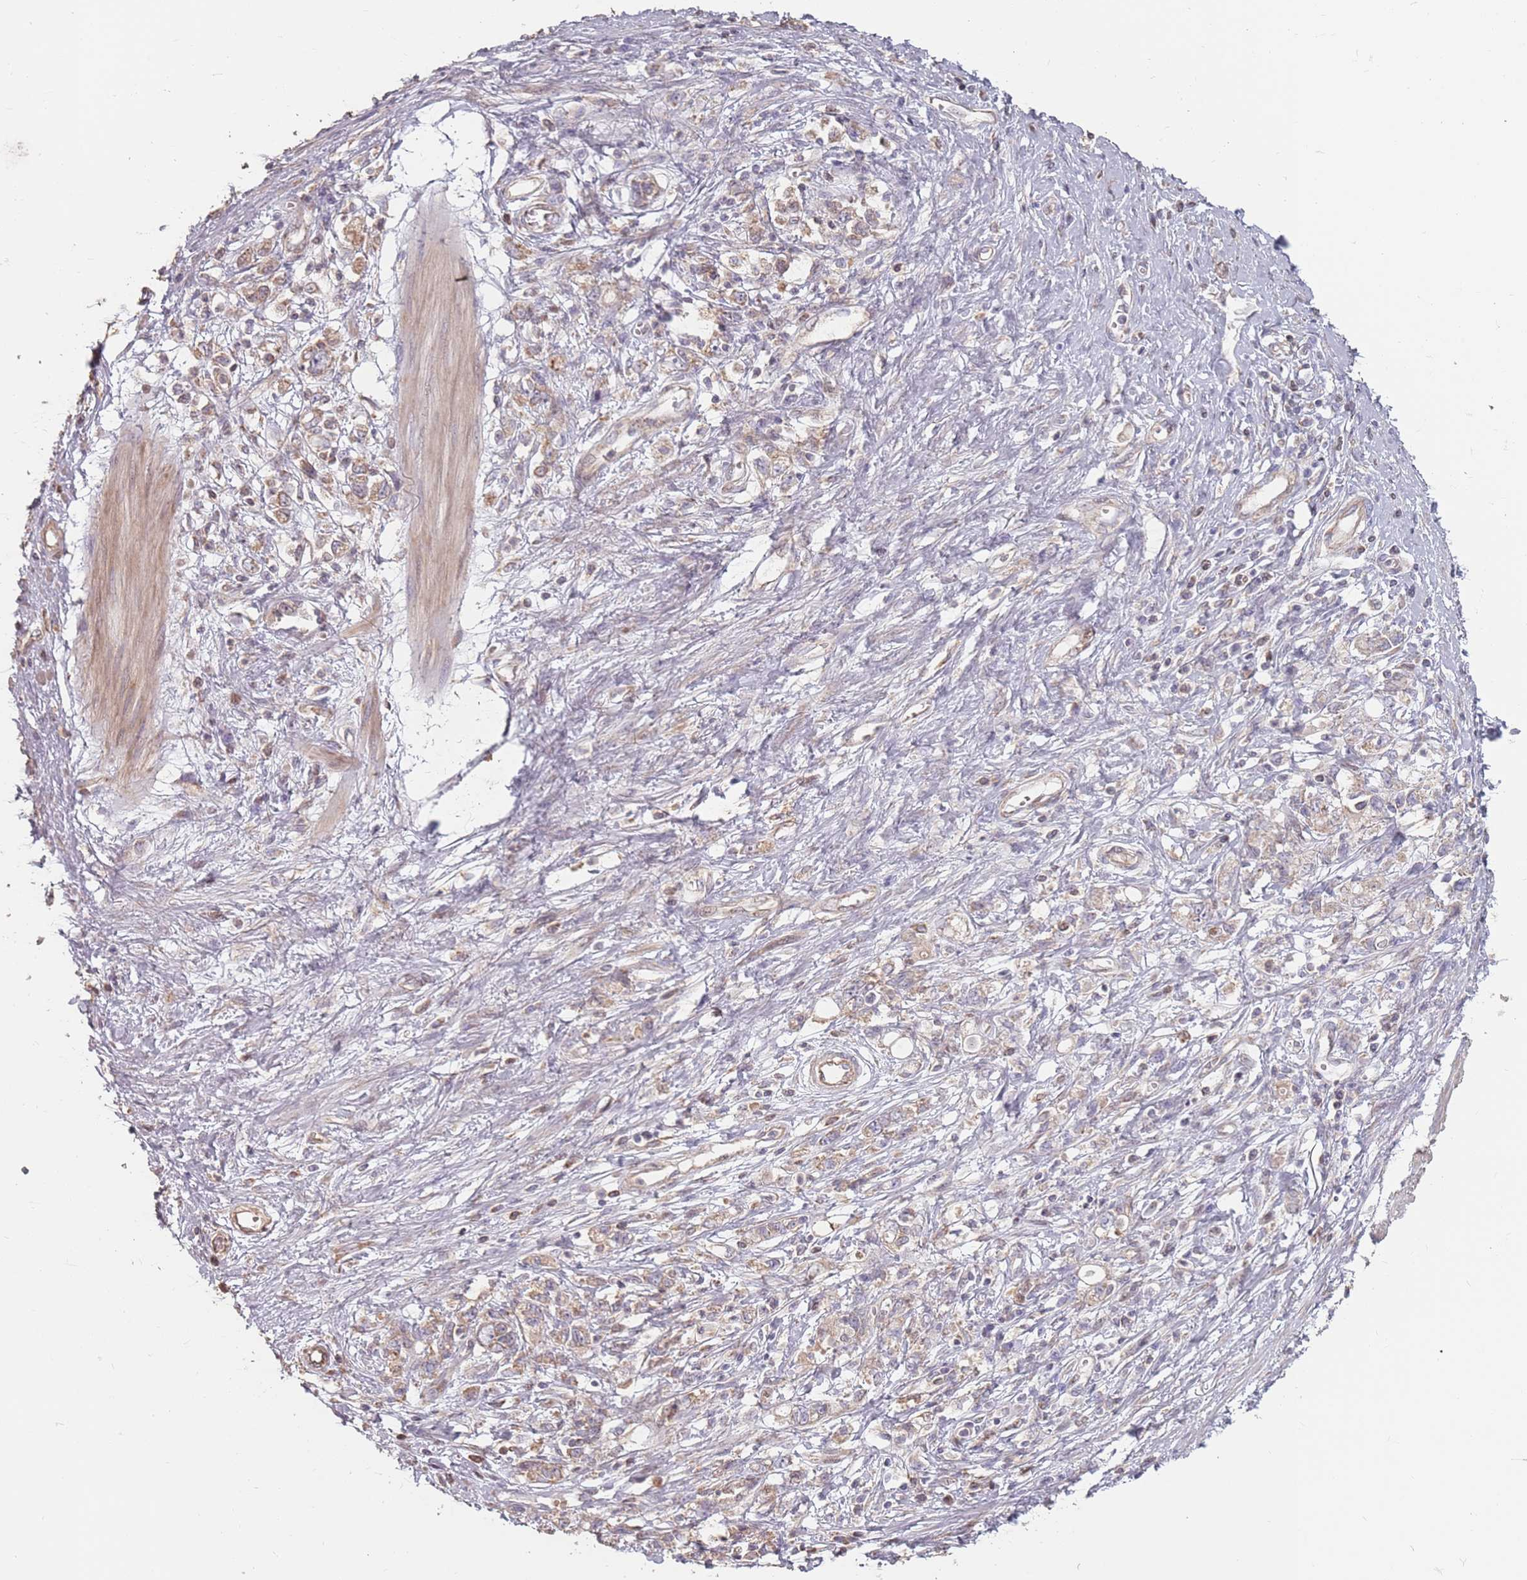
{"staining": {"intensity": "weak", "quantity": ">75%", "location": "cytoplasmic/membranous"}, "tissue": "stomach cancer", "cell_type": "Tumor cells", "image_type": "cancer", "snomed": [{"axis": "morphology", "description": "Adenocarcinoma, NOS"}, {"axis": "topography", "description": "Stomach"}], "caption": "Protein expression by immunohistochemistry (IHC) exhibits weak cytoplasmic/membranous positivity in approximately >75% of tumor cells in stomach cancer. The staining was performed using DAB (3,3'-diaminobenzidine), with brown indicating positive protein expression. Nuclei are stained blue with hematoxylin.", "gene": "VPS52", "patient": {"sex": "female", "age": 76}}